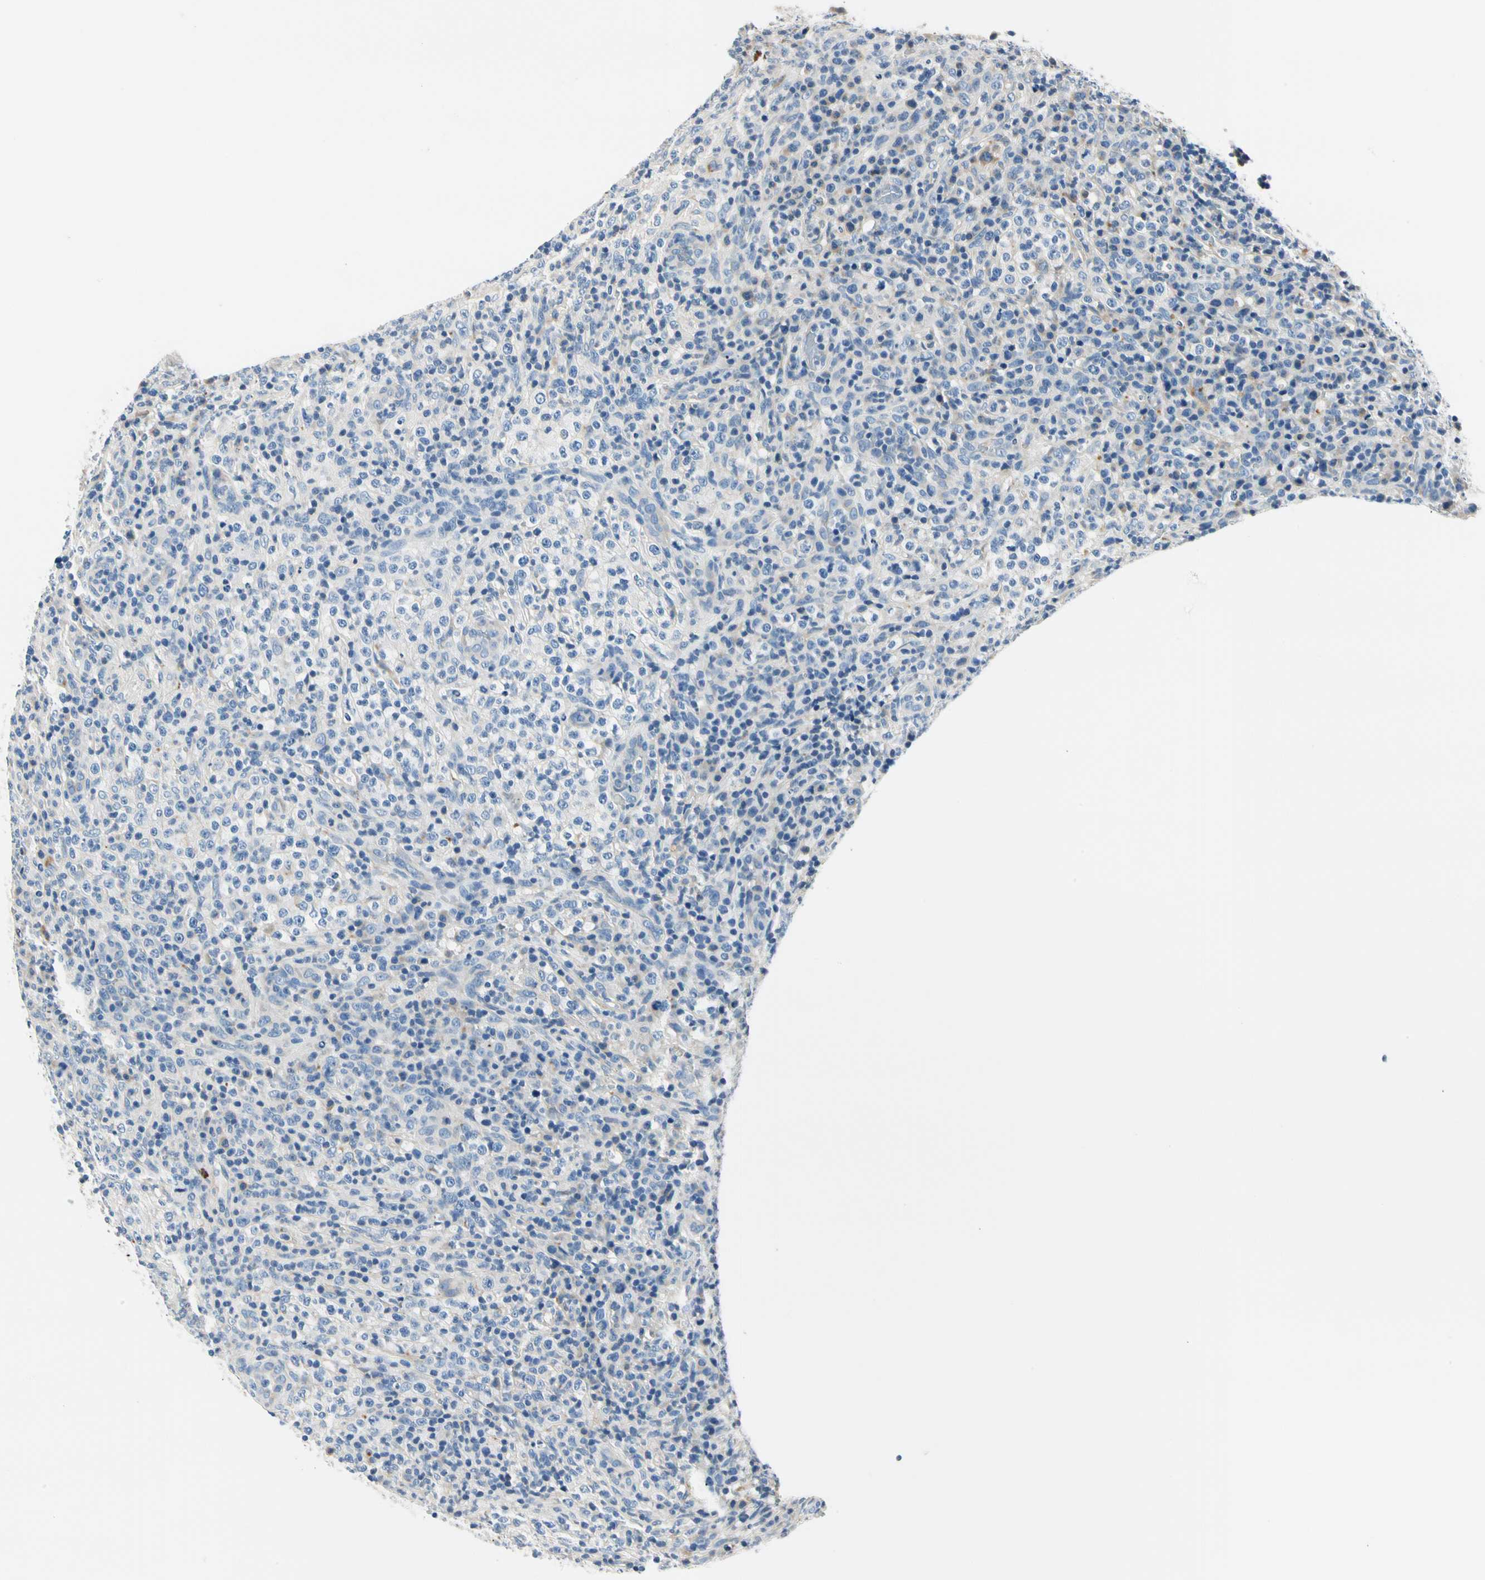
{"staining": {"intensity": "negative", "quantity": "none", "location": "none"}, "tissue": "lymphoma", "cell_type": "Tumor cells", "image_type": "cancer", "snomed": [{"axis": "morphology", "description": "Malignant lymphoma, non-Hodgkin's type, High grade"}, {"axis": "topography", "description": "Lymph node"}], "caption": "Lymphoma stained for a protein using IHC shows no positivity tumor cells.", "gene": "TGFBR3", "patient": {"sex": "female", "age": 76}}